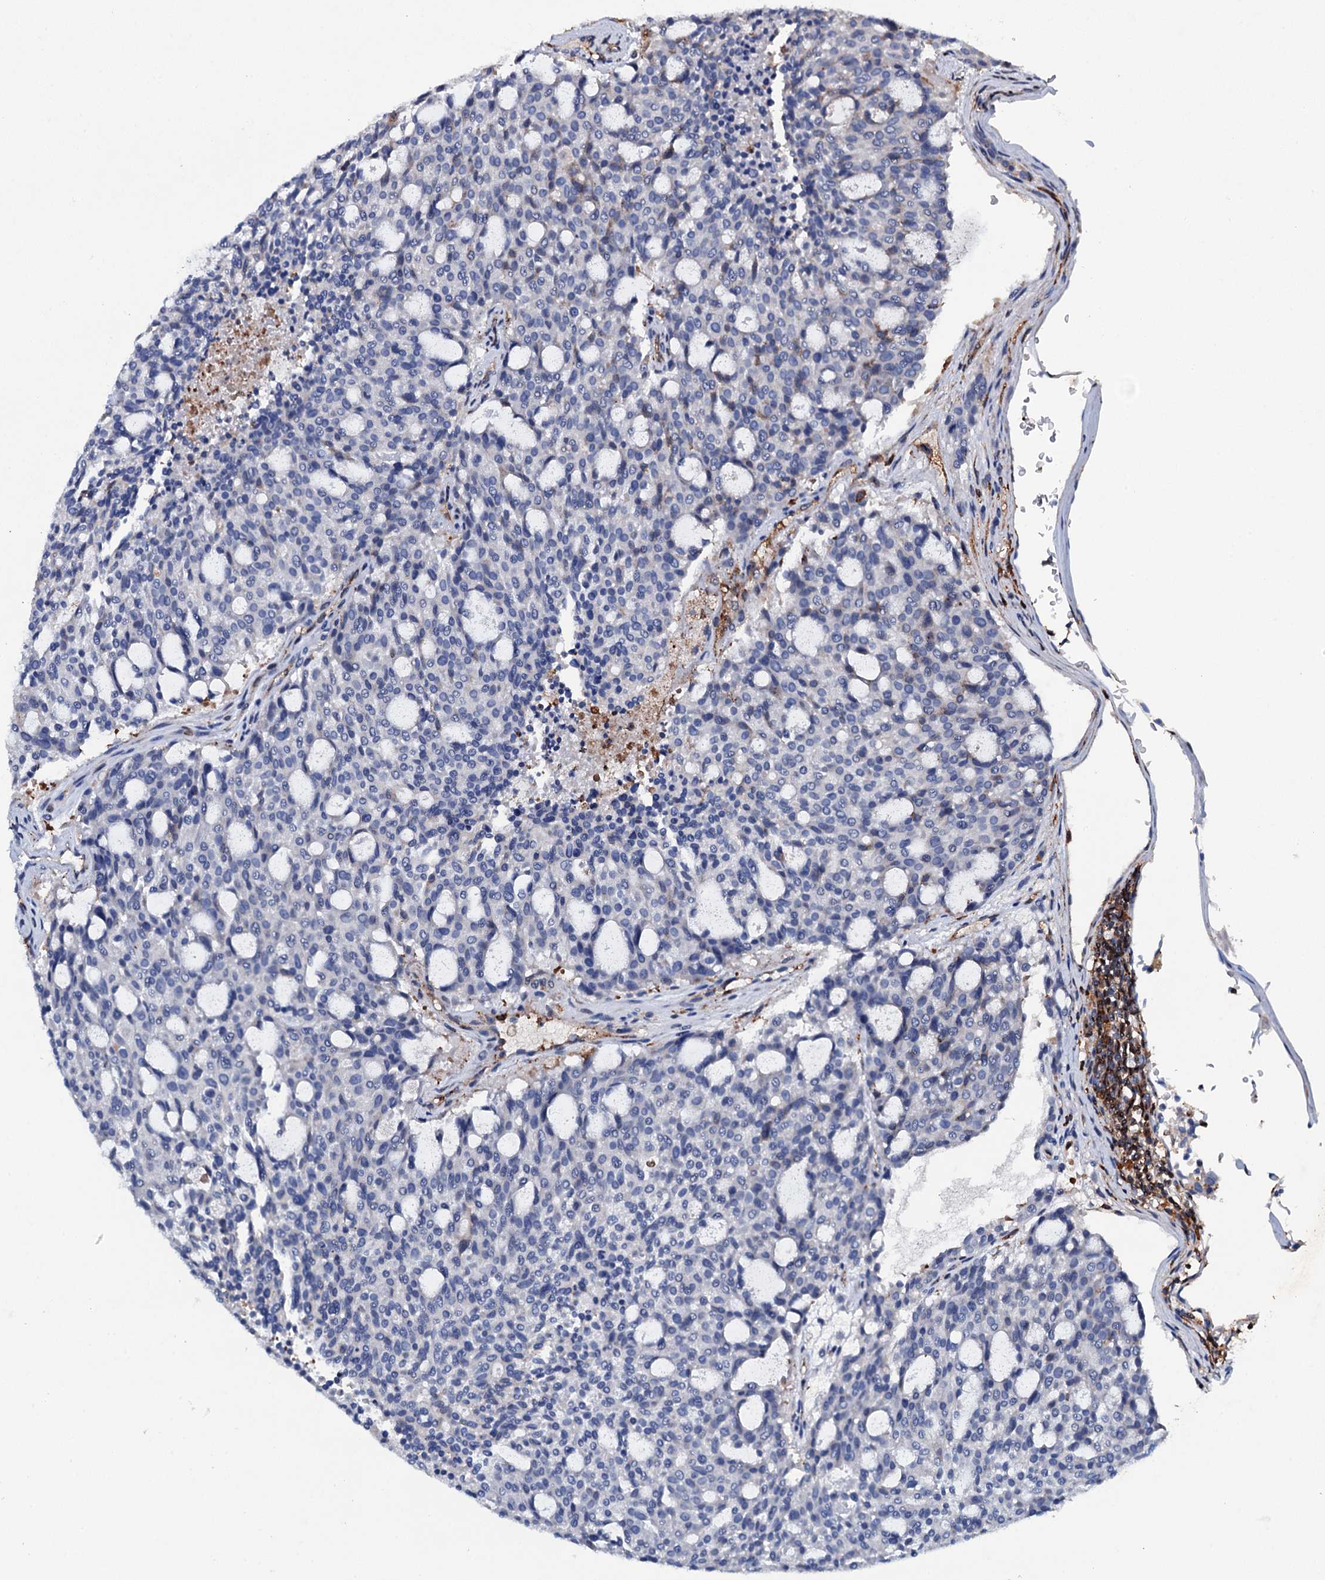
{"staining": {"intensity": "negative", "quantity": "none", "location": "none"}, "tissue": "carcinoid", "cell_type": "Tumor cells", "image_type": "cancer", "snomed": [{"axis": "morphology", "description": "Carcinoid, malignant, NOS"}, {"axis": "topography", "description": "Pancreas"}], "caption": "Tumor cells are negative for brown protein staining in carcinoid (malignant). Brightfield microscopy of immunohistochemistry stained with DAB (brown) and hematoxylin (blue), captured at high magnification.", "gene": "MS4A4E", "patient": {"sex": "female", "age": 54}}